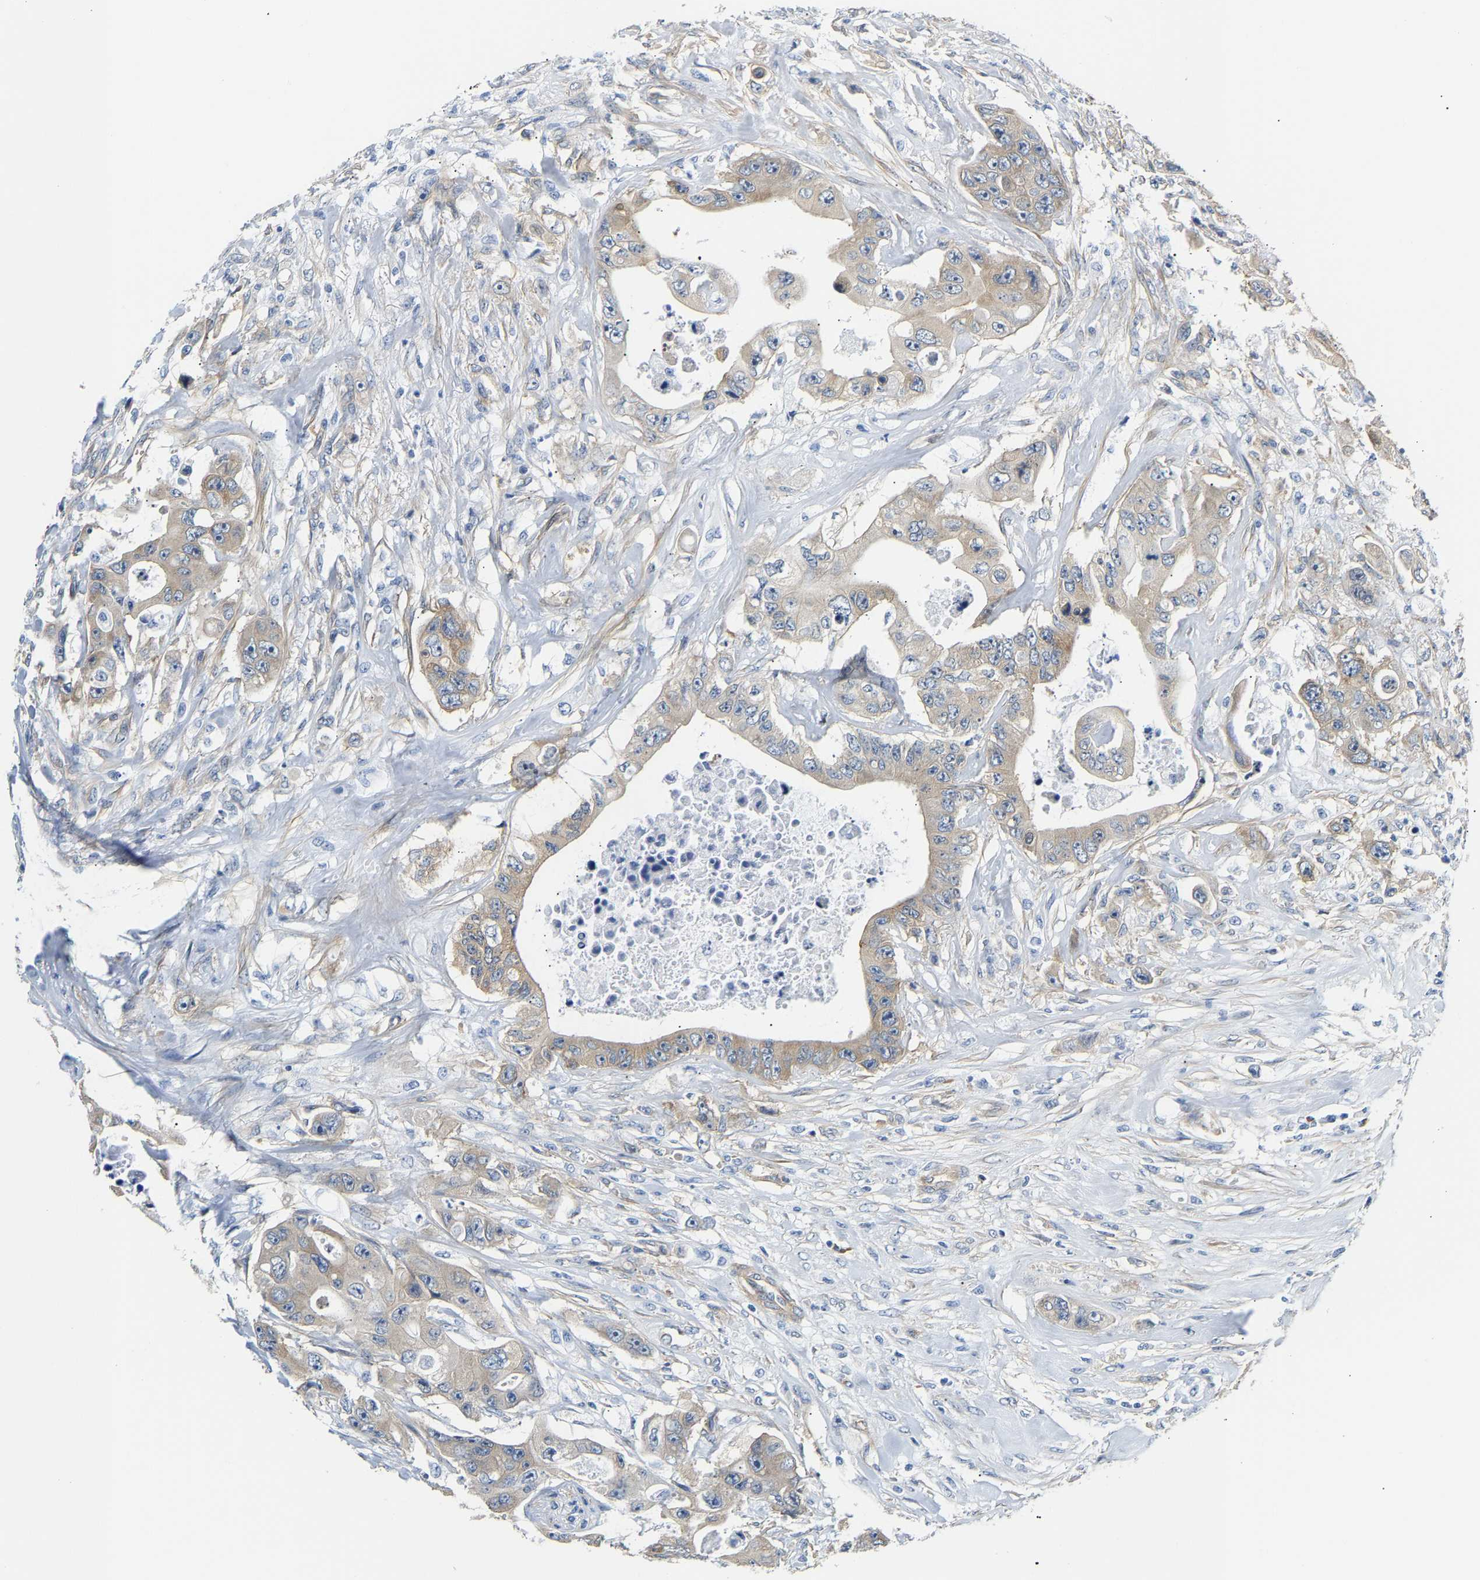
{"staining": {"intensity": "weak", "quantity": "25%-75%", "location": "cytoplasmic/membranous"}, "tissue": "colorectal cancer", "cell_type": "Tumor cells", "image_type": "cancer", "snomed": [{"axis": "morphology", "description": "Adenocarcinoma, NOS"}, {"axis": "topography", "description": "Colon"}], "caption": "This is an image of immunohistochemistry staining of colorectal adenocarcinoma, which shows weak staining in the cytoplasmic/membranous of tumor cells.", "gene": "PAWR", "patient": {"sex": "female", "age": 46}}